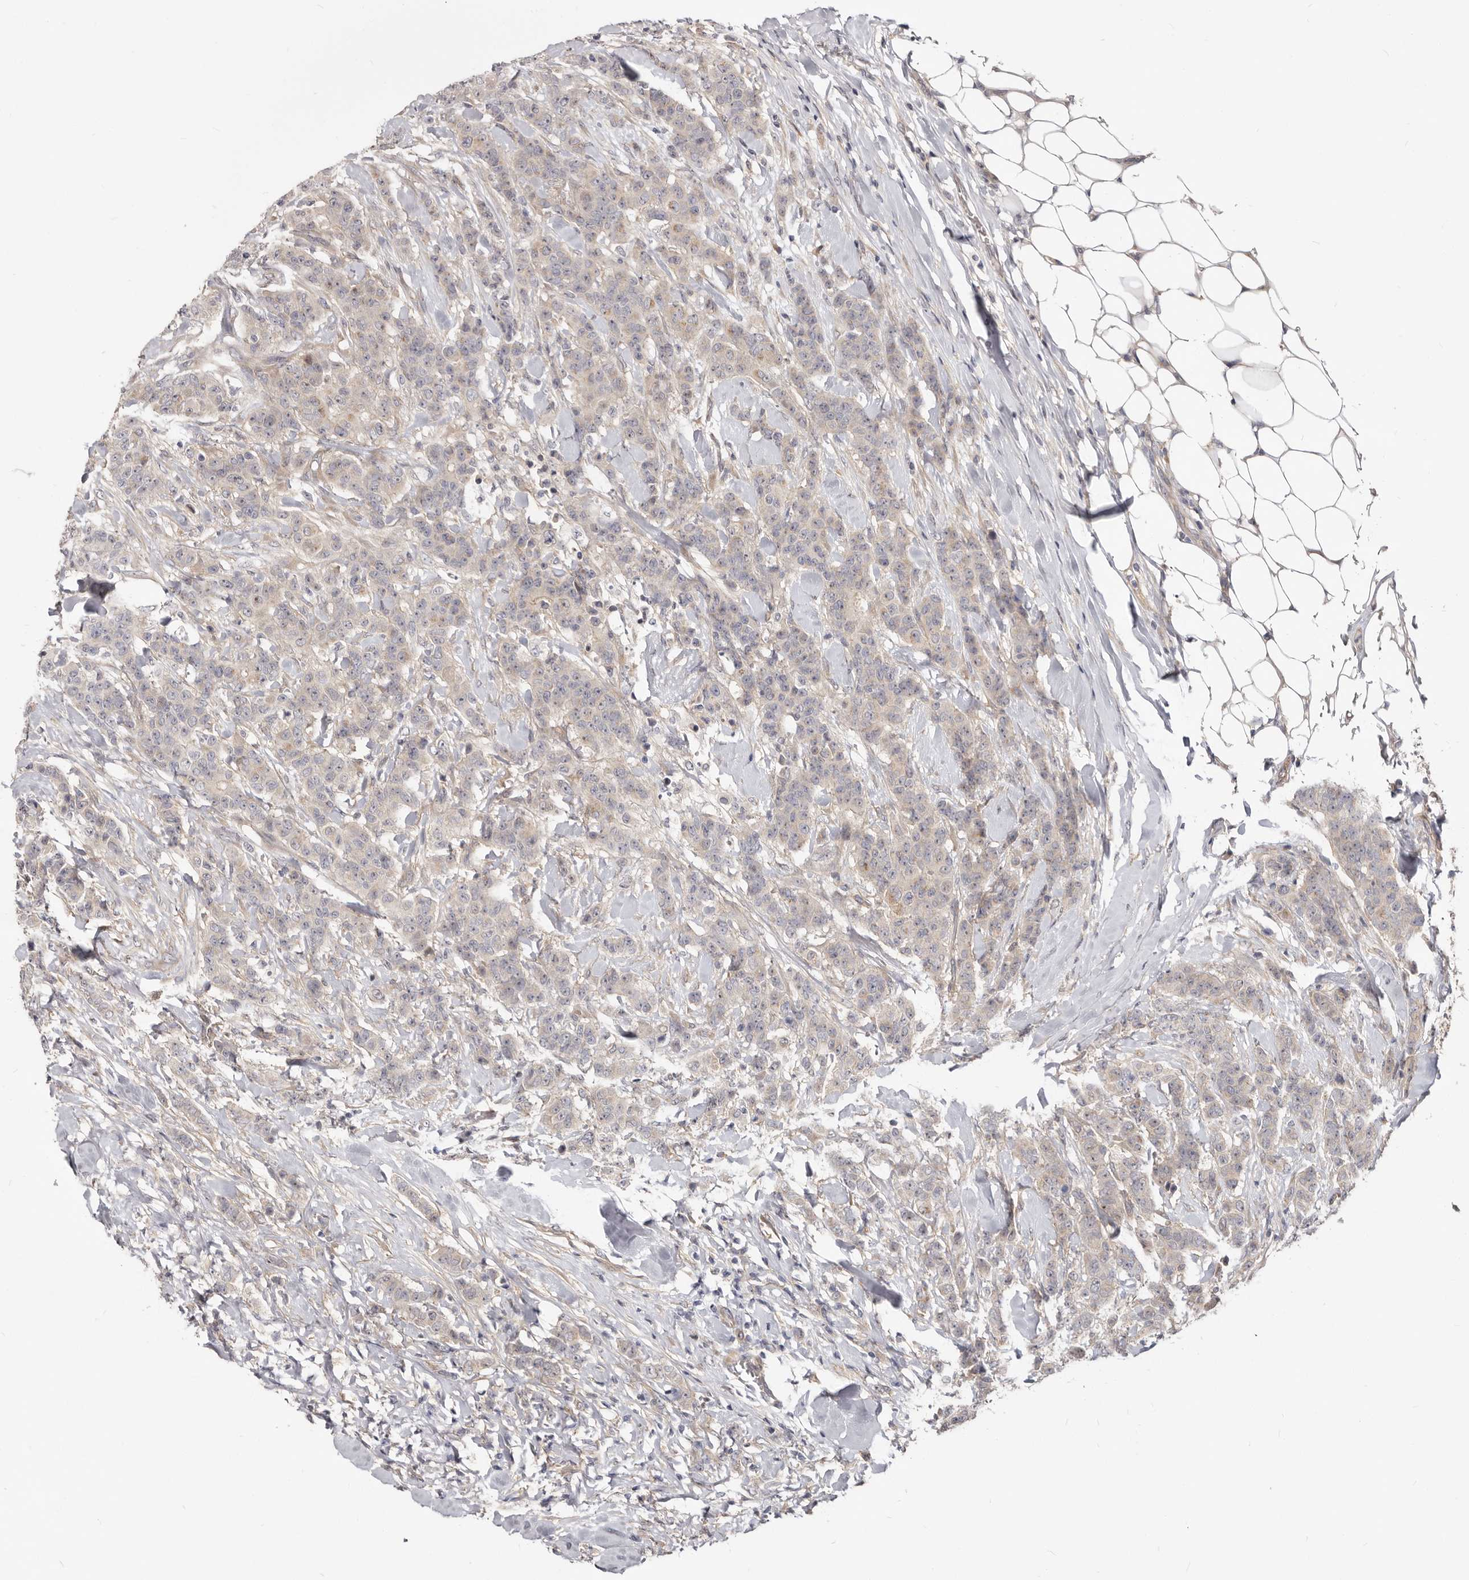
{"staining": {"intensity": "weak", "quantity": "<25%", "location": "cytoplasmic/membranous"}, "tissue": "breast cancer", "cell_type": "Tumor cells", "image_type": "cancer", "snomed": [{"axis": "morphology", "description": "Duct carcinoma"}, {"axis": "topography", "description": "Breast"}], "caption": "Tumor cells are negative for protein expression in human breast intraductal carcinoma.", "gene": "GPATCH4", "patient": {"sex": "female", "age": 40}}